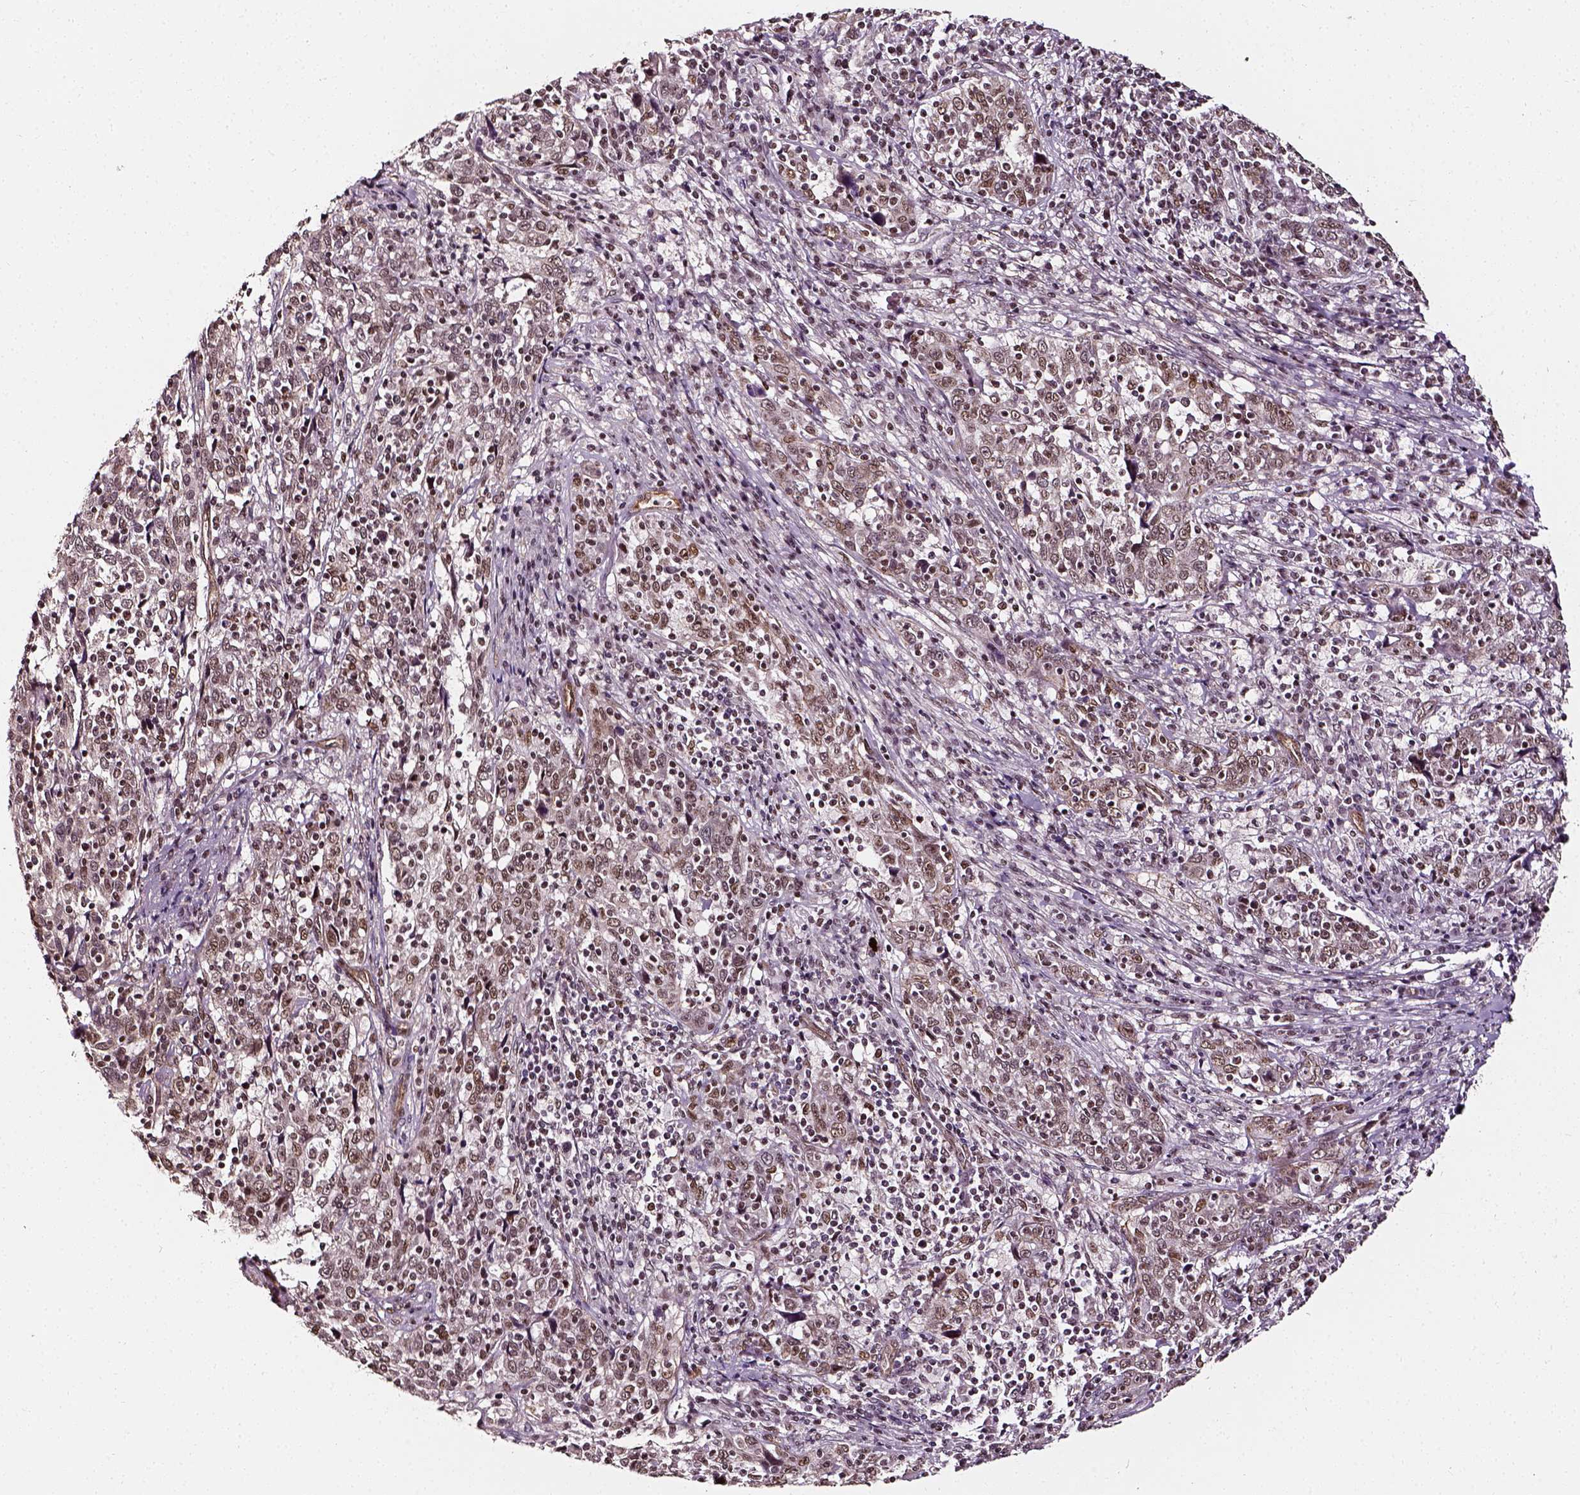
{"staining": {"intensity": "weak", "quantity": ">75%", "location": "nuclear"}, "tissue": "cervical cancer", "cell_type": "Tumor cells", "image_type": "cancer", "snomed": [{"axis": "morphology", "description": "Squamous cell carcinoma, NOS"}, {"axis": "topography", "description": "Cervix"}], "caption": "This is an image of immunohistochemistry (IHC) staining of squamous cell carcinoma (cervical), which shows weak positivity in the nuclear of tumor cells.", "gene": "NACC1", "patient": {"sex": "female", "age": 46}}